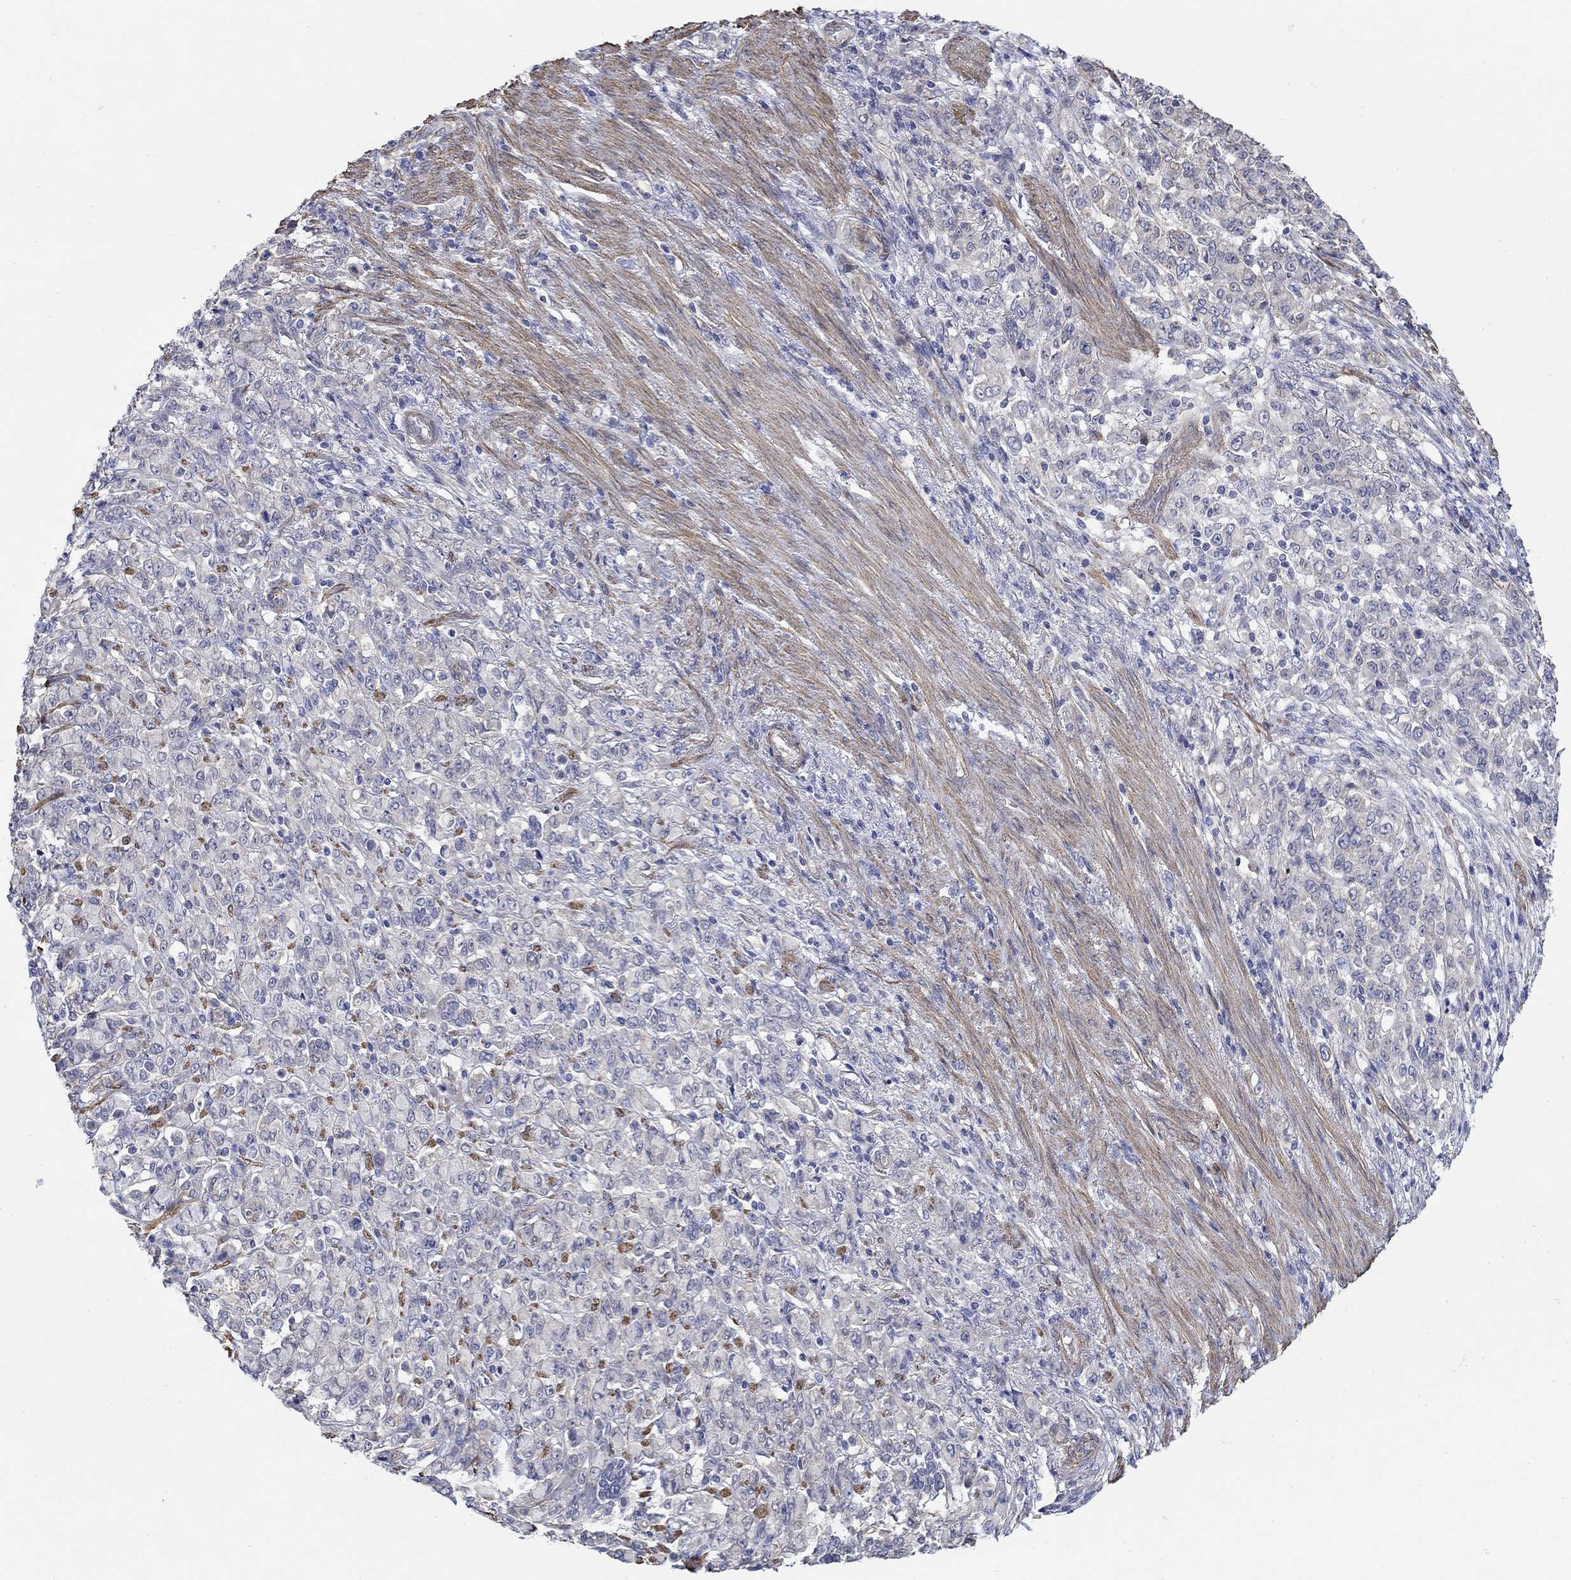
{"staining": {"intensity": "weak", "quantity": "<25%", "location": "cytoplasmic/membranous"}, "tissue": "stomach cancer", "cell_type": "Tumor cells", "image_type": "cancer", "snomed": [{"axis": "morphology", "description": "Normal tissue, NOS"}, {"axis": "morphology", "description": "Adenocarcinoma, NOS"}, {"axis": "topography", "description": "Stomach"}], "caption": "Protein analysis of stomach cancer (adenocarcinoma) shows no significant positivity in tumor cells.", "gene": "SCN7A", "patient": {"sex": "female", "age": 79}}